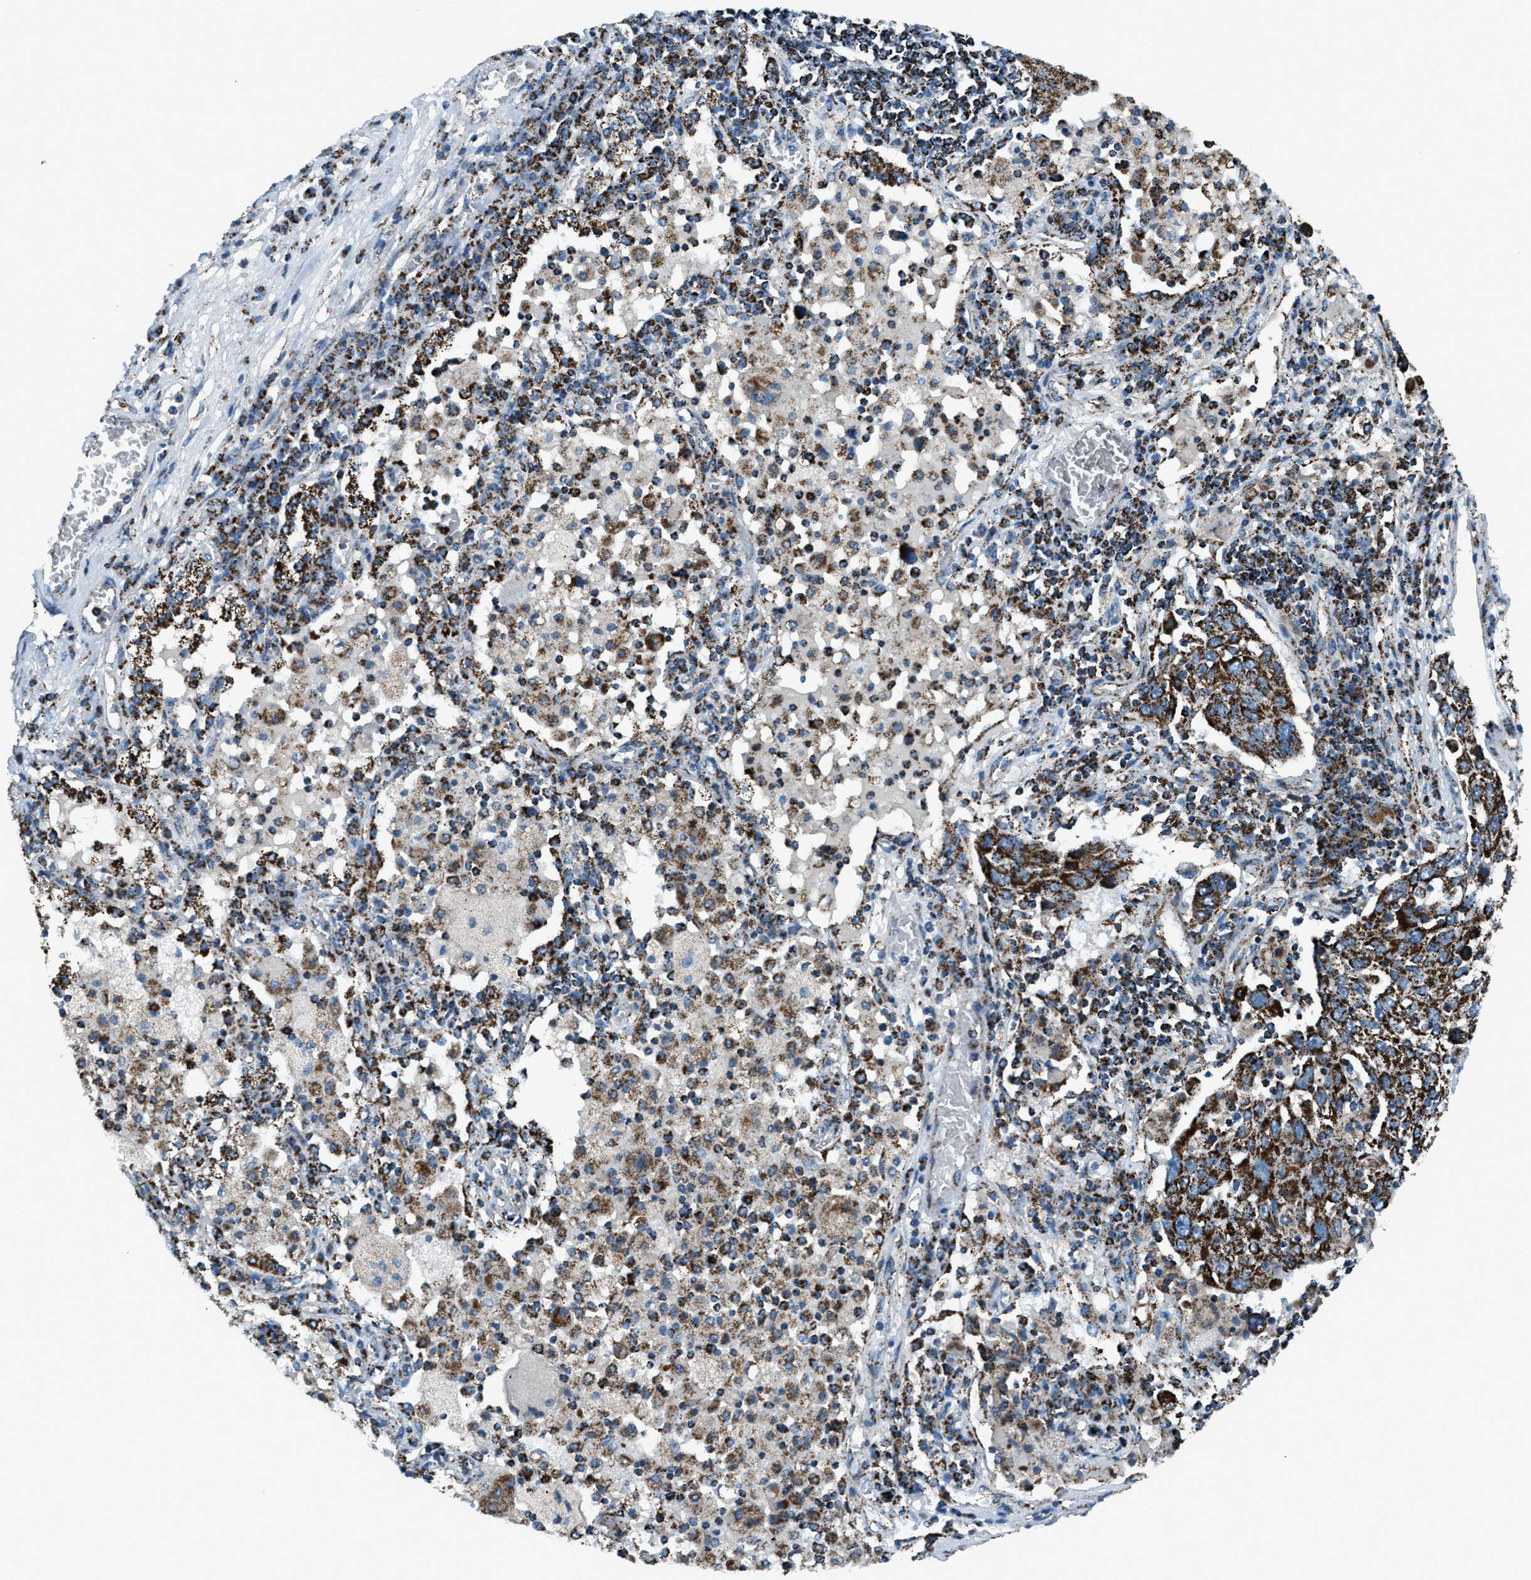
{"staining": {"intensity": "strong", "quantity": ">75%", "location": "cytoplasmic/membranous"}, "tissue": "lung cancer", "cell_type": "Tumor cells", "image_type": "cancer", "snomed": [{"axis": "morphology", "description": "Squamous cell carcinoma, NOS"}, {"axis": "topography", "description": "Lung"}], "caption": "IHC of squamous cell carcinoma (lung) exhibits high levels of strong cytoplasmic/membranous expression in approximately >75% of tumor cells.", "gene": "MDH2", "patient": {"sex": "male", "age": 65}}